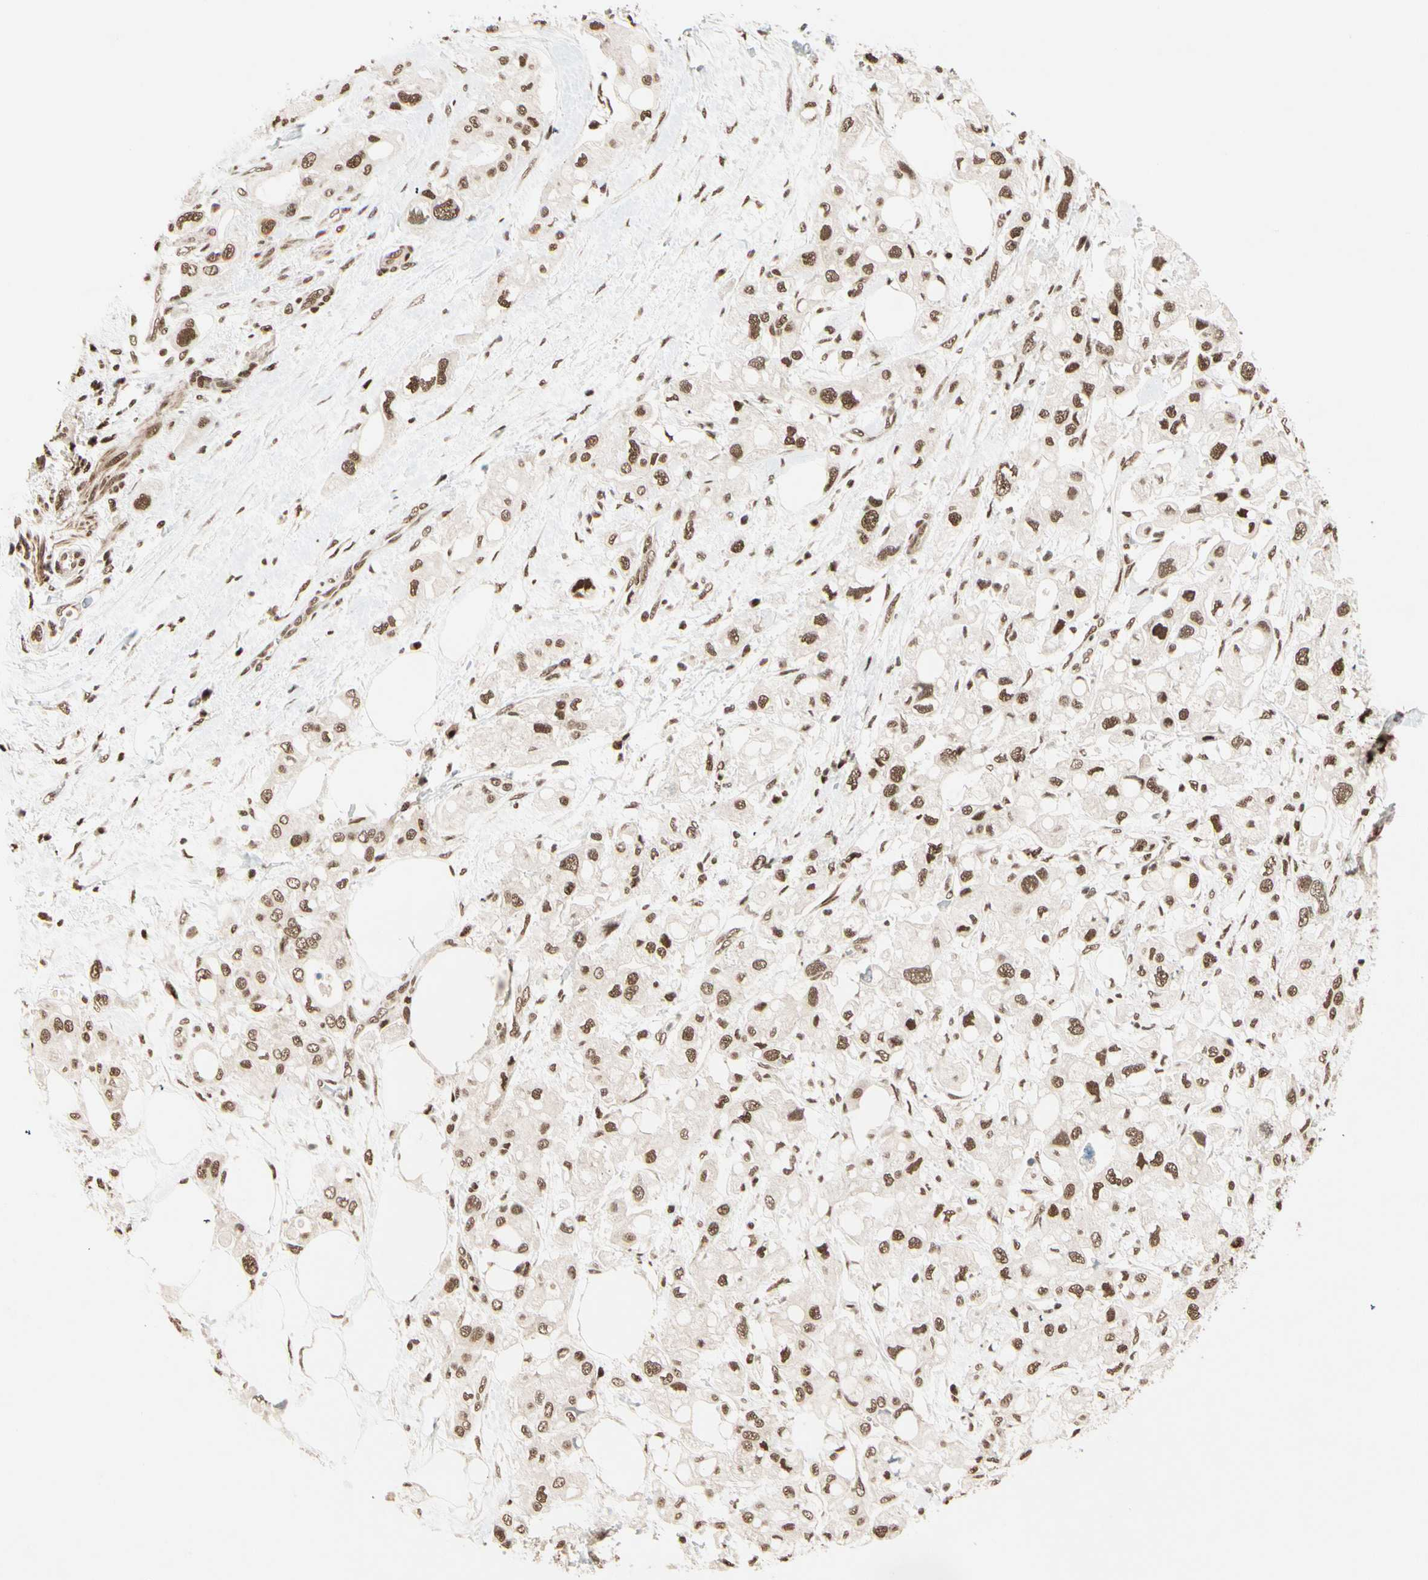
{"staining": {"intensity": "moderate", "quantity": ">75%", "location": "nuclear"}, "tissue": "pancreatic cancer", "cell_type": "Tumor cells", "image_type": "cancer", "snomed": [{"axis": "morphology", "description": "Adenocarcinoma, NOS"}, {"axis": "topography", "description": "Pancreas"}], "caption": "Protein staining shows moderate nuclear staining in approximately >75% of tumor cells in pancreatic adenocarcinoma.", "gene": "CHAMP1", "patient": {"sex": "female", "age": 56}}